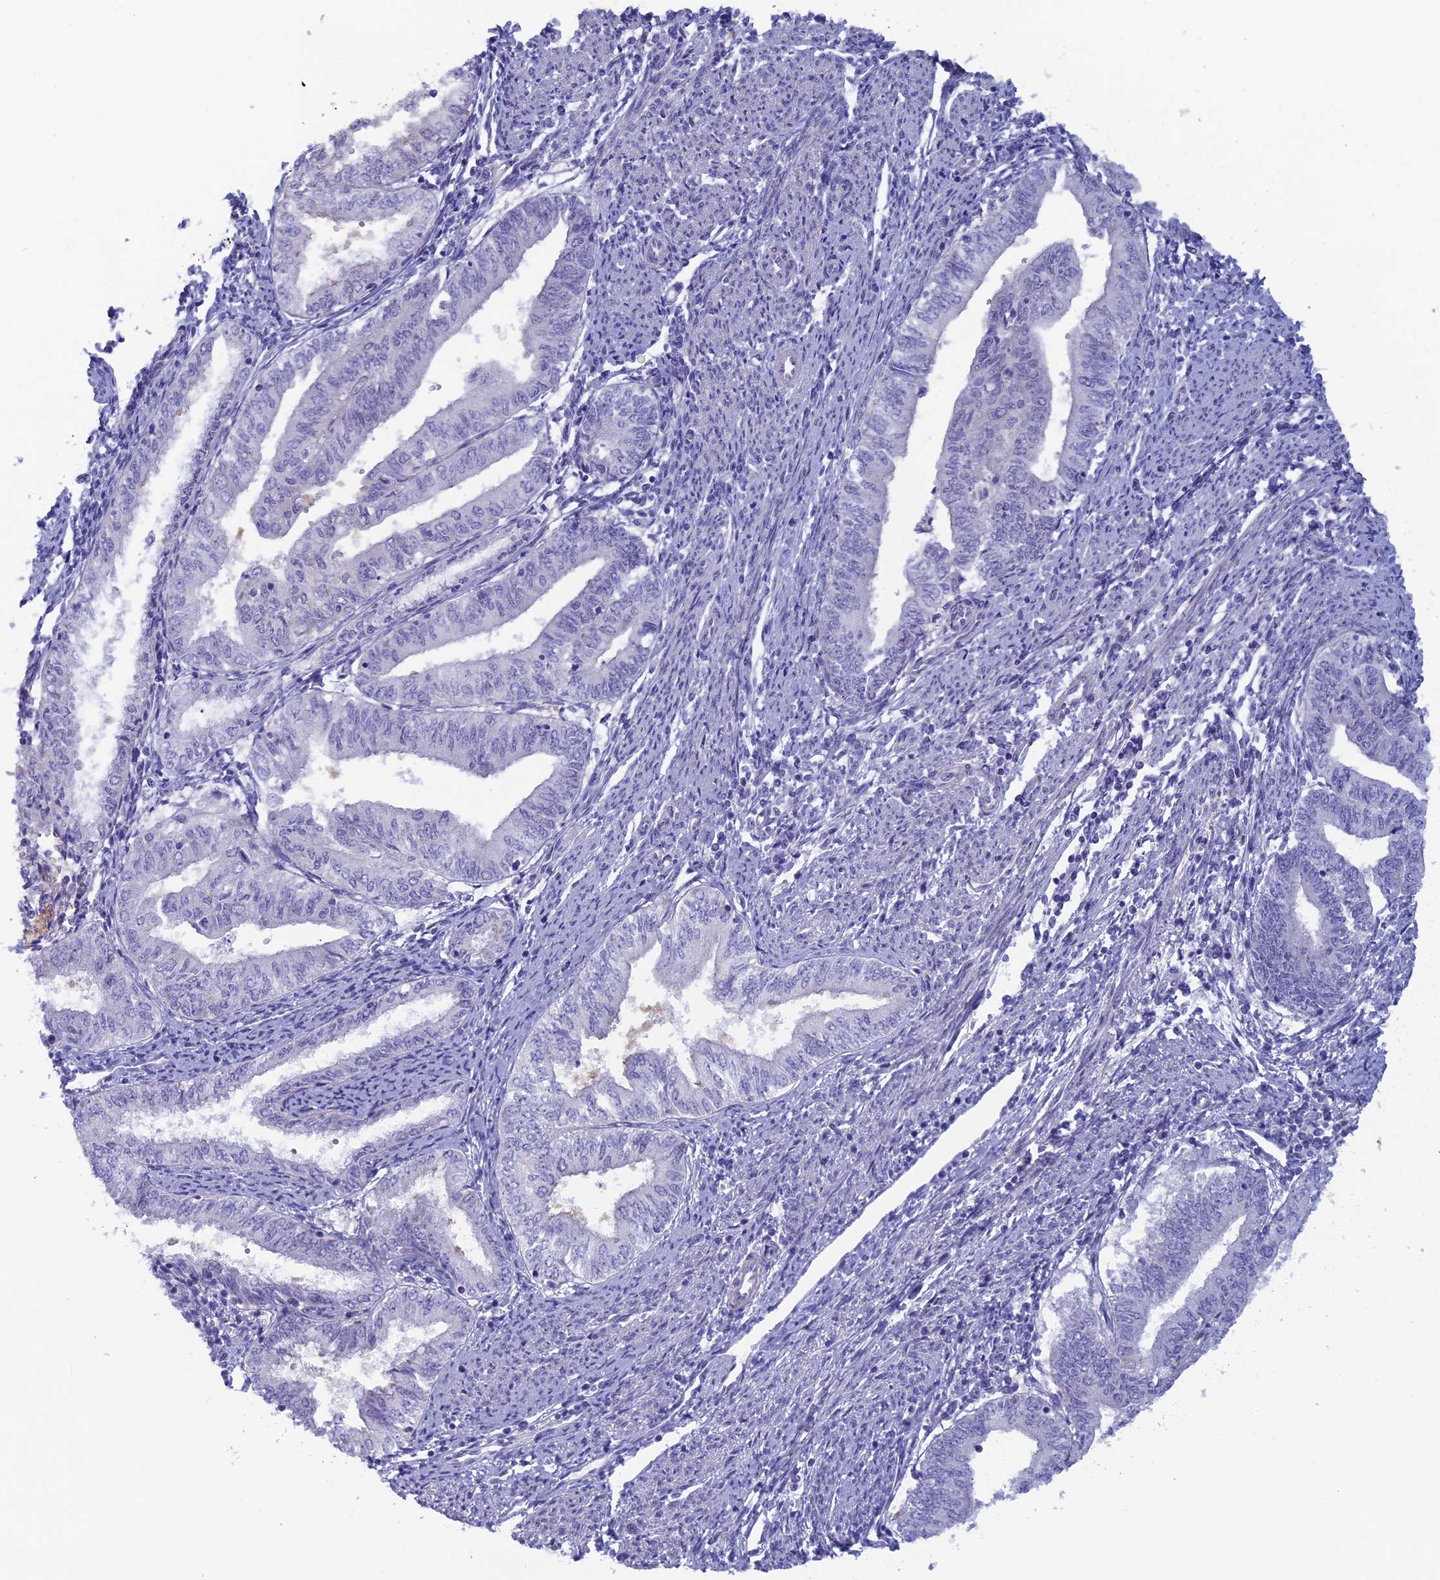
{"staining": {"intensity": "negative", "quantity": "none", "location": "none"}, "tissue": "endometrial cancer", "cell_type": "Tumor cells", "image_type": "cancer", "snomed": [{"axis": "morphology", "description": "Adenocarcinoma, NOS"}, {"axis": "topography", "description": "Endometrium"}], "caption": "This is an IHC image of human endometrial cancer. There is no positivity in tumor cells.", "gene": "CNOT6L", "patient": {"sex": "female", "age": 66}}